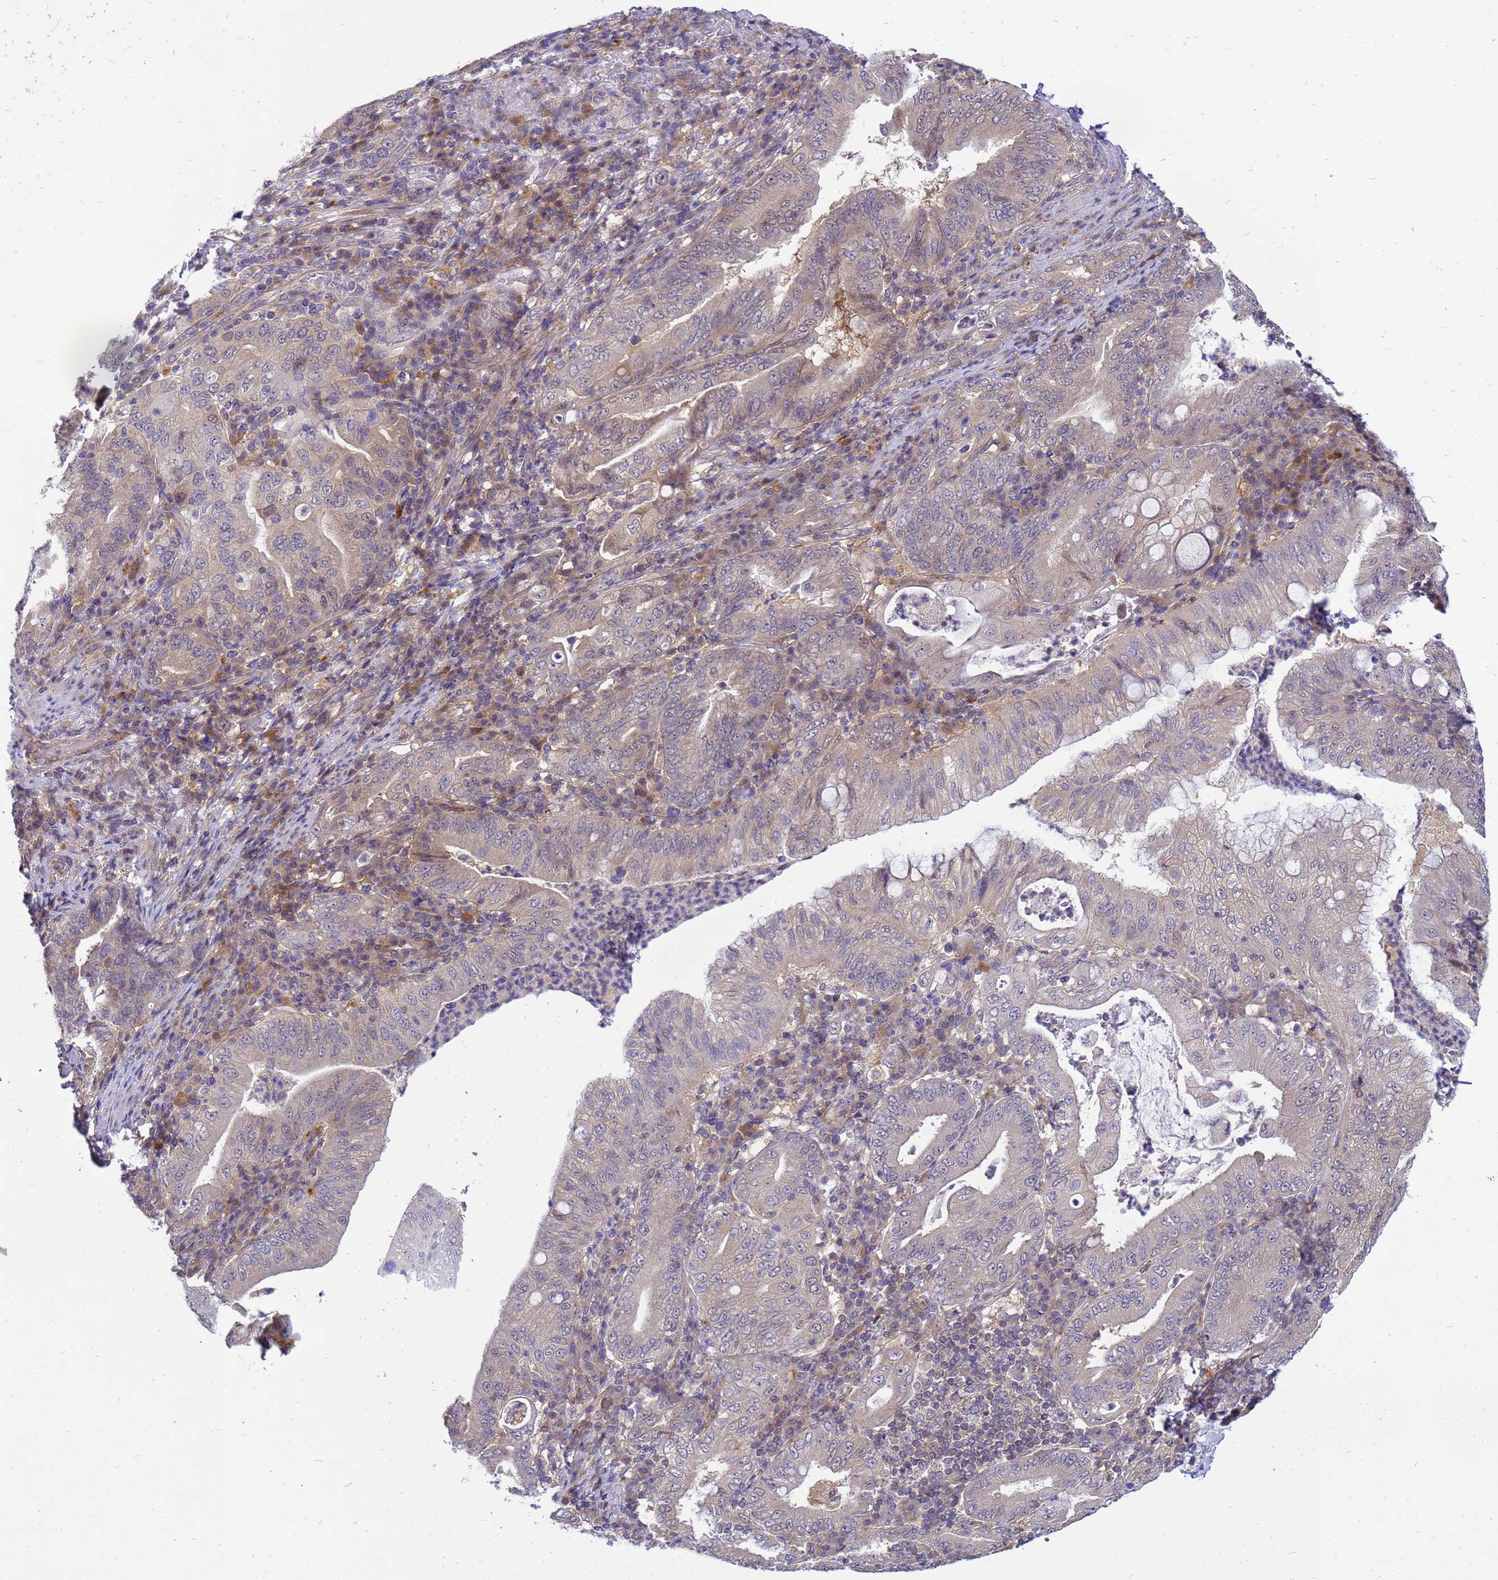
{"staining": {"intensity": "weak", "quantity": "<25%", "location": "cytoplasmic/membranous"}, "tissue": "stomach cancer", "cell_type": "Tumor cells", "image_type": "cancer", "snomed": [{"axis": "morphology", "description": "Normal tissue, NOS"}, {"axis": "morphology", "description": "Adenocarcinoma, NOS"}, {"axis": "topography", "description": "Esophagus"}, {"axis": "topography", "description": "Stomach, upper"}, {"axis": "topography", "description": "Peripheral nerve tissue"}], "caption": "High power microscopy histopathology image of an immunohistochemistry (IHC) histopathology image of adenocarcinoma (stomach), revealing no significant staining in tumor cells. (DAB immunohistochemistry (IHC), high magnification).", "gene": "ENOPH1", "patient": {"sex": "male", "age": 62}}